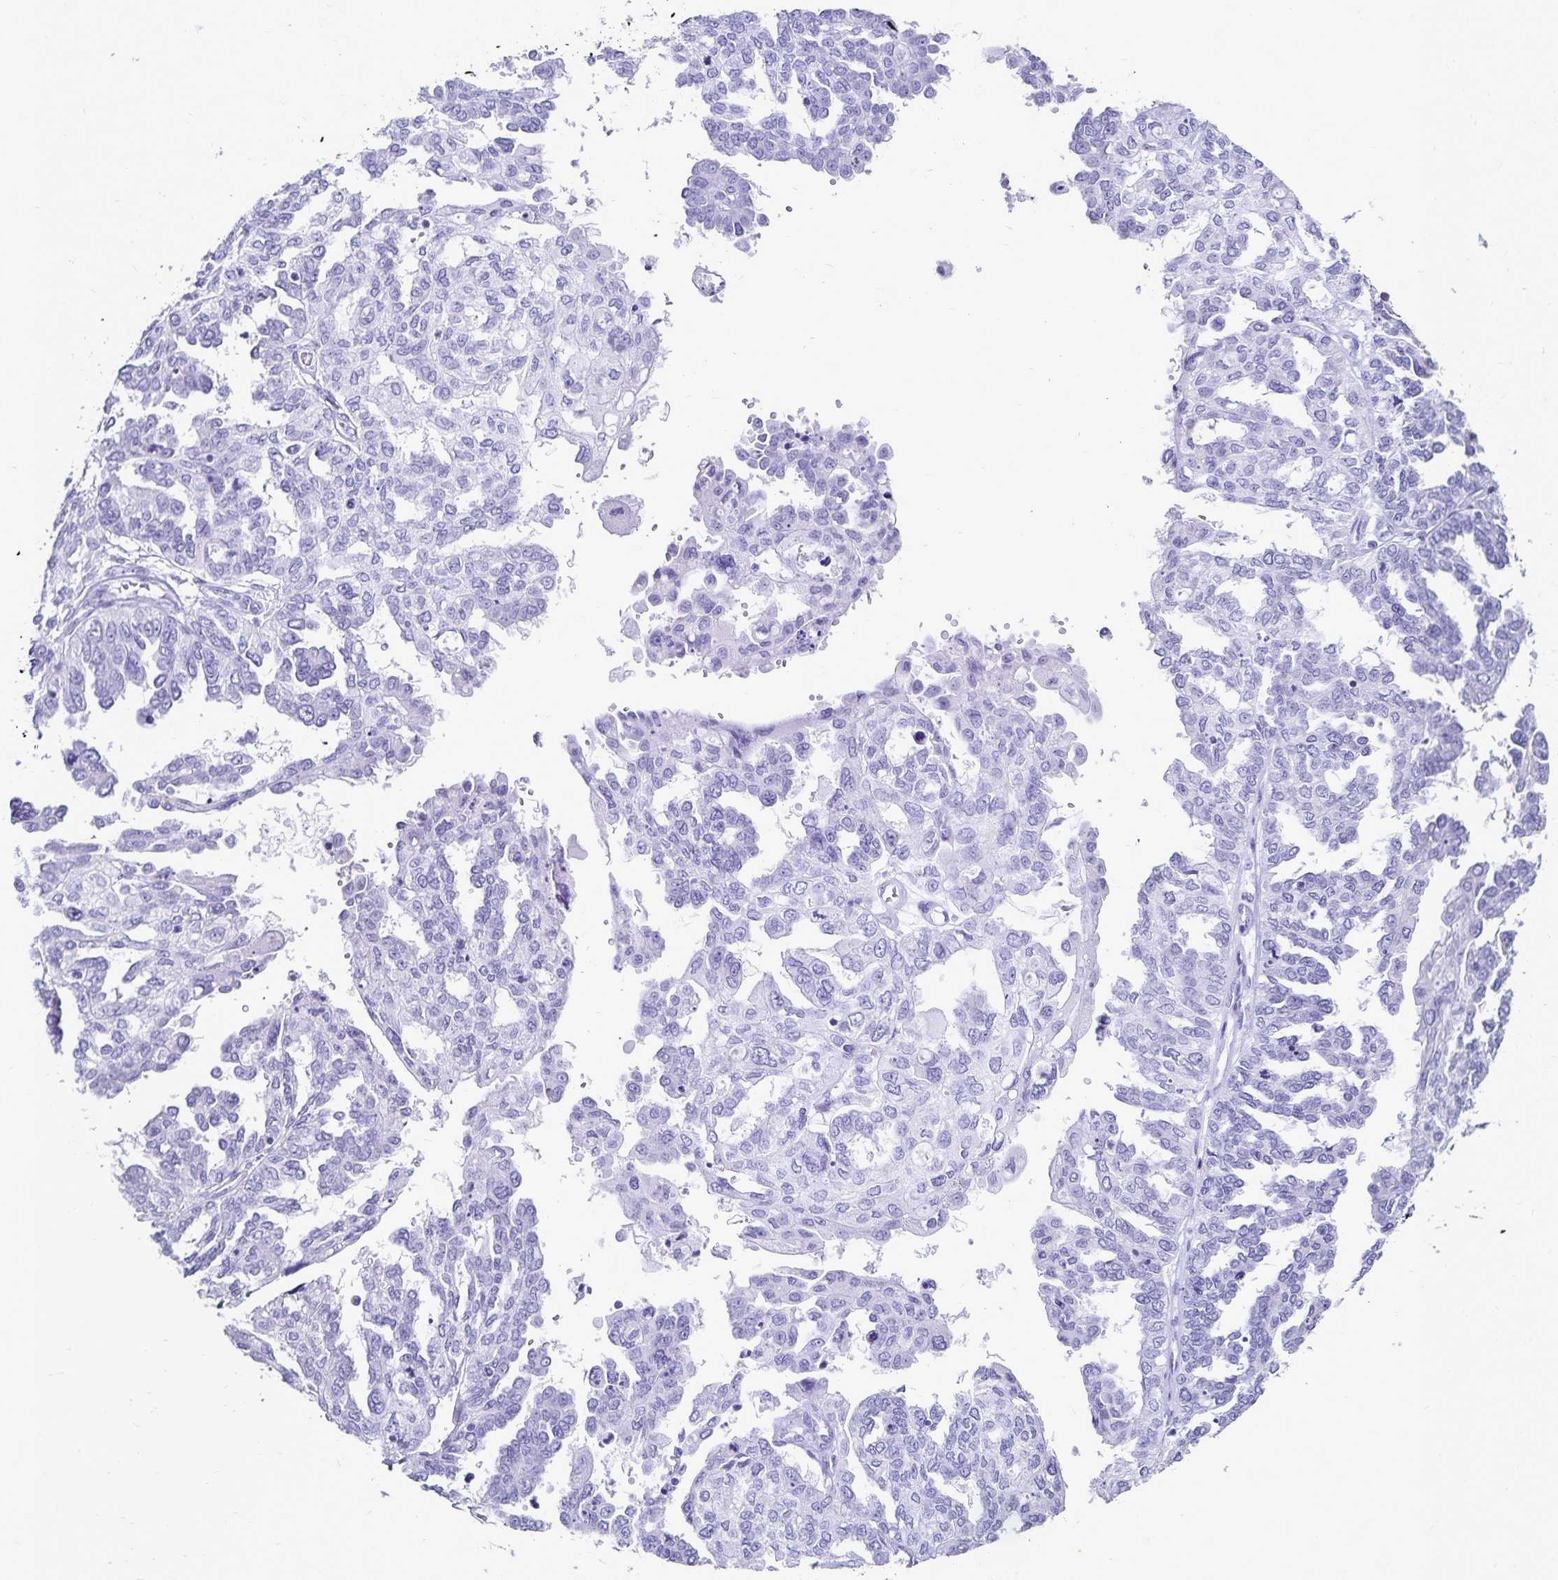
{"staining": {"intensity": "negative", "quantity": "none", "location": "none"}, "tissue": "ovarian cancer", "cell_type": "Tumor cells", "image_type": "cancer", "snomed": [{"axis": "morphology", "description": "Cystadenocarcinoma, serous, NOS"}, {"axis": "topography", "description": "Ovary"}], "caption": "Immunohistochemistry micrograph of ovarian cancer (serous cystadenocarcinoma) stained for a protein (brown), which displays no positivity in tumor cells. (Stains: DAB immunohistochemistry (IHC) with hematoxylin counter stain, Microscopy: brightfield microscopy at high magnification).", "gene": "GIP", "patient": {"sex": "female", "age": 53}}